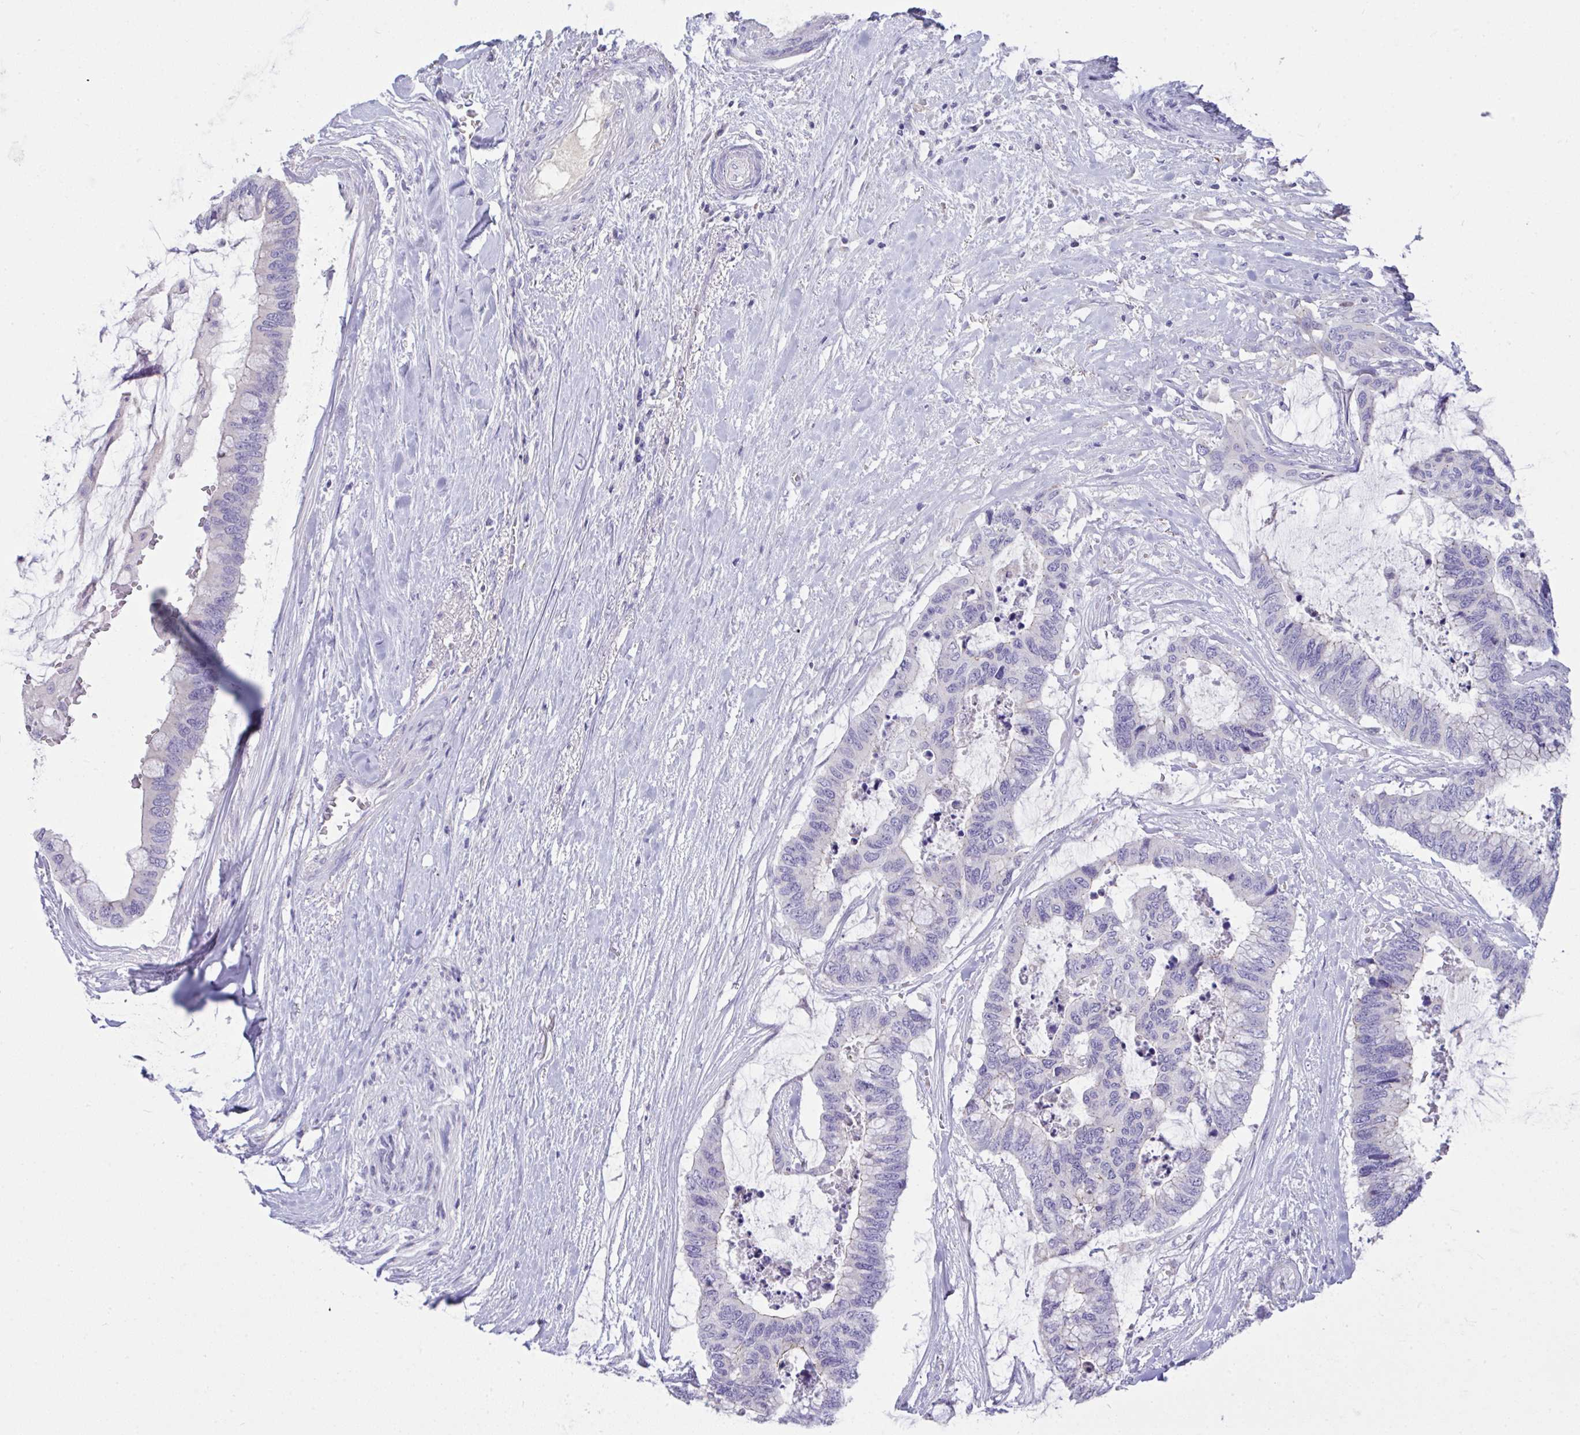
{"staining": {"intensity": "negative", "quantity": "none", "location": "none"}, "tissue": "colorectal cancer", "cell_type": "Tumor cells", "image_type": "cancer", "snomed": [{"axis": "morphology", "description": "Adenocarcinoma, NOS"}, {"axis": "topography", "description": "Rectum"}], "caption": "Immunohistochemistry photomicrograph of human adenocarcinoma (colorectal) stained for a protein (brown), which exhibits no positivity in tumor cells.", "gene": "PLA2G12B", "patient": {"sex": "female", "age": 59}}